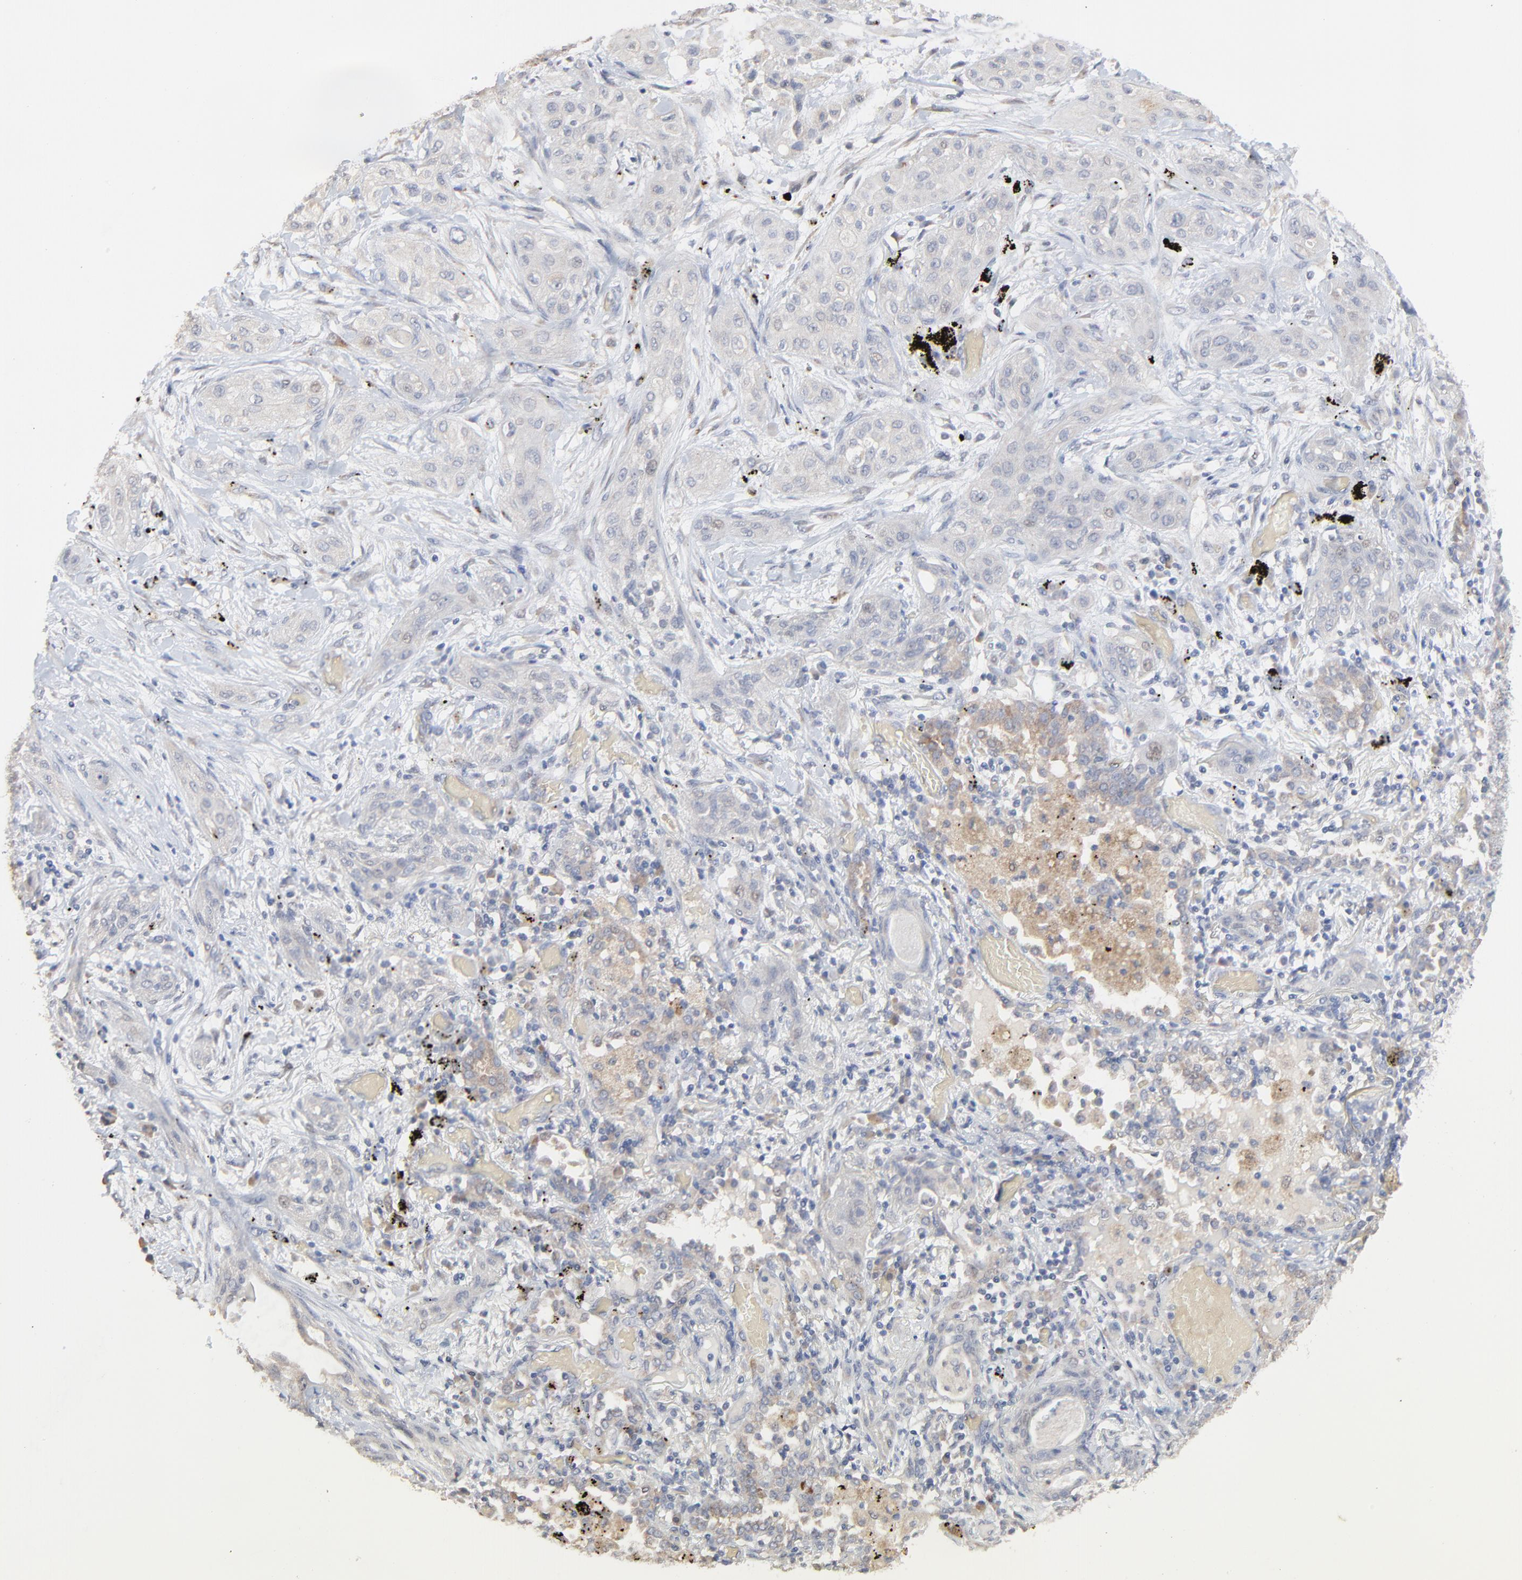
{"staining": {"intensity": "weak", "quantity": "<25%", "location": "cytoplasmic/membranous"}, "tissue": "lung cancer", "cell_type": "Tumor cells", "image_type": "cancer", "snomed": [{"axis": "morphology", "description": "Squamous cell carcinoma, NOS"}, {"axis": "topography", "description": "Lung"}], "caption": "IHC of human squamous cell carcinoma (lung) exhibits no positivity in tumor cells. (DAB IHC with hematoxylin counter stain).", "gene": "FANCB", "patient": {"sex": "female", "age": 47}}